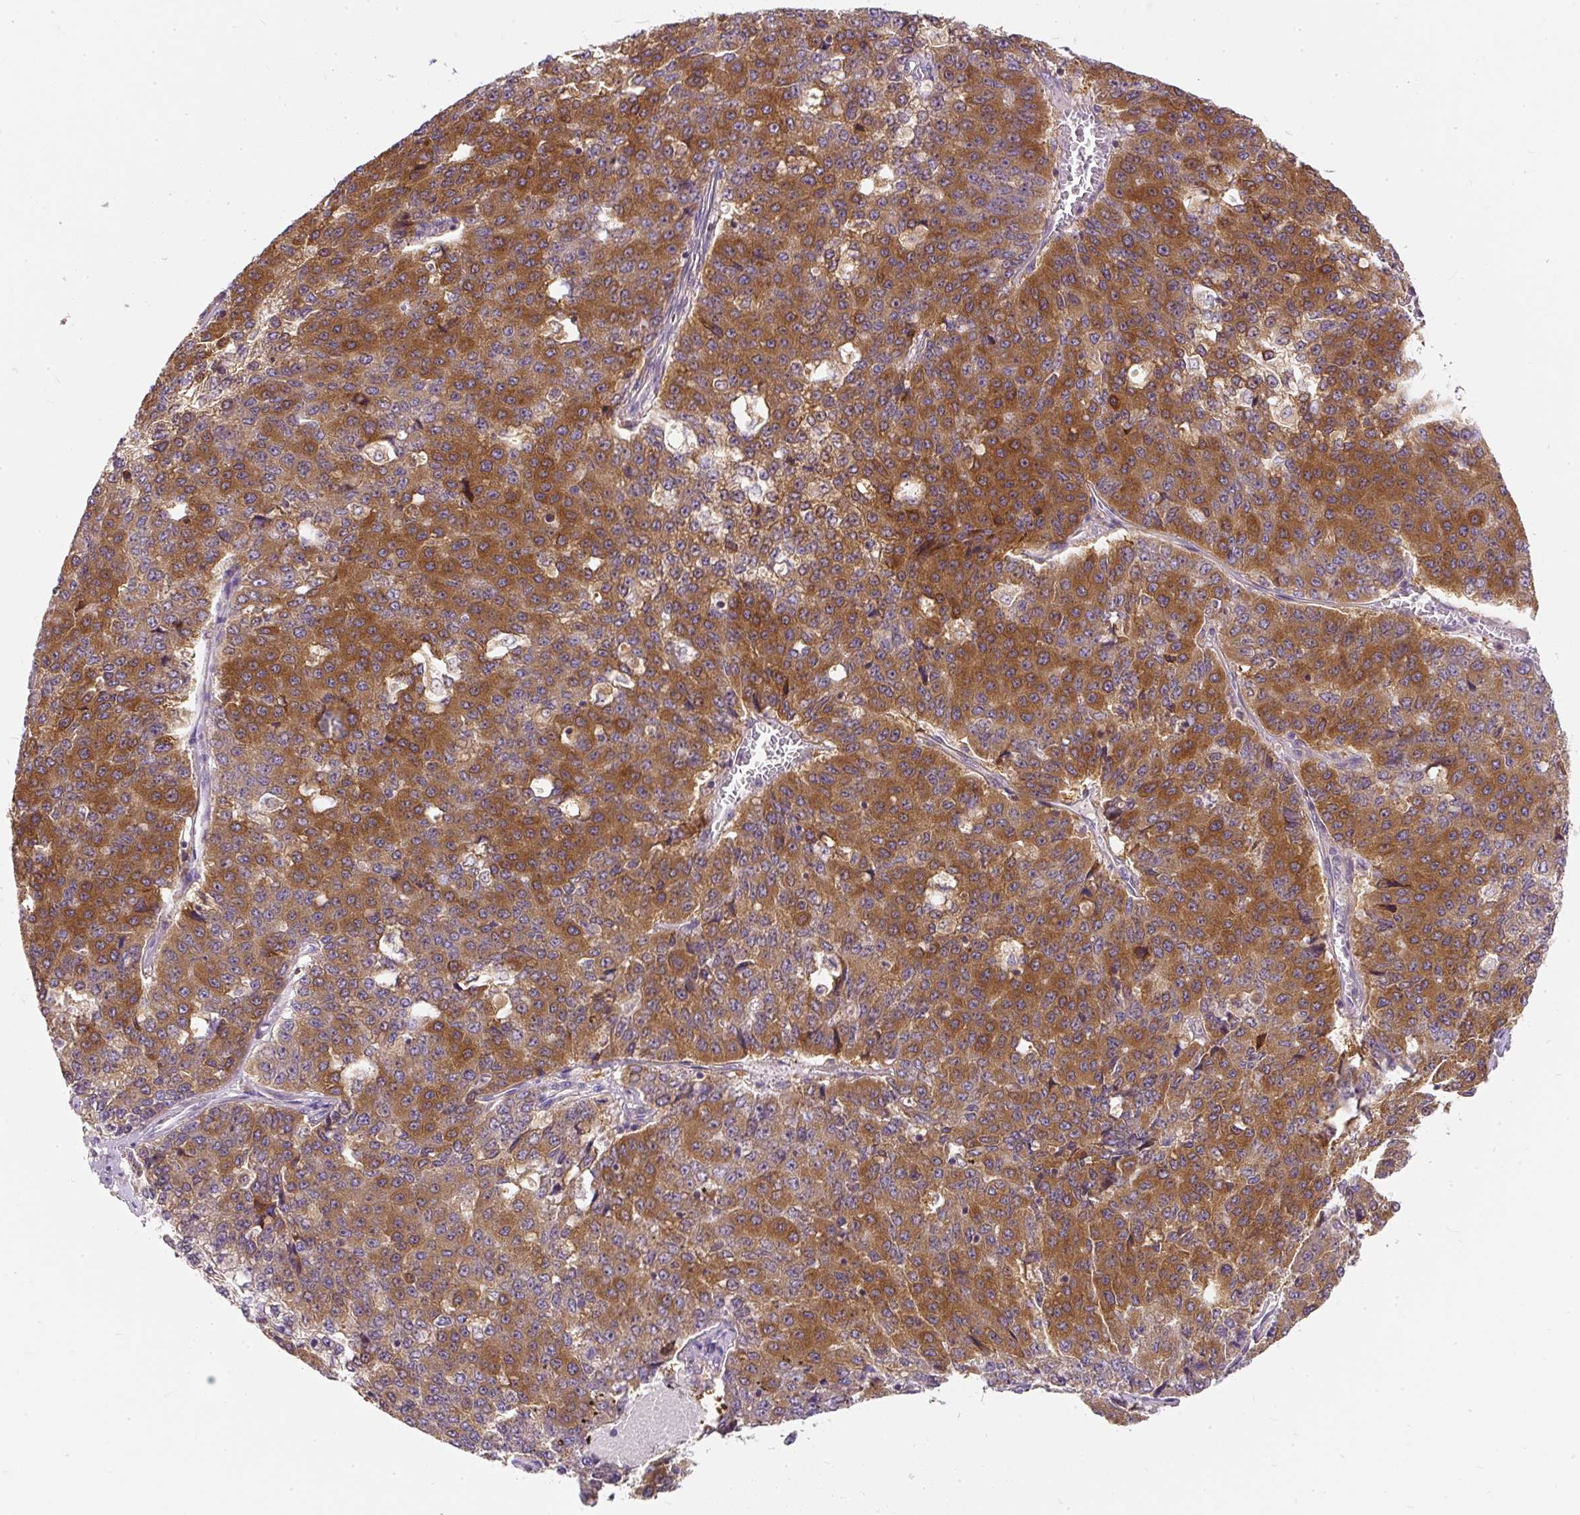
{"staining": {"intensity": "moderate", "quantity": ">75%", "location": "cytoplasmic/membranous"}, "tissue": "pancreatic cancer", "cell_type": "Tumor cells", "image_type": "cancer", "snomed": [{"axis": "morphology", "description": "Adenocarcinoma, NOS"}, {"axis": "topography", "description": "Pancreas"}], "caption": "Immunohistochemical staining of adenocarcinoma (pancreatic) exhibits moderate cytoplasmic/membranous protein positivity in about >75% of tumor cells. (DAB = brown stain, brightfield microscopy at high magnification).", "gene": "CYP20A1", "patient": {"sex": "male", "age": 50}}